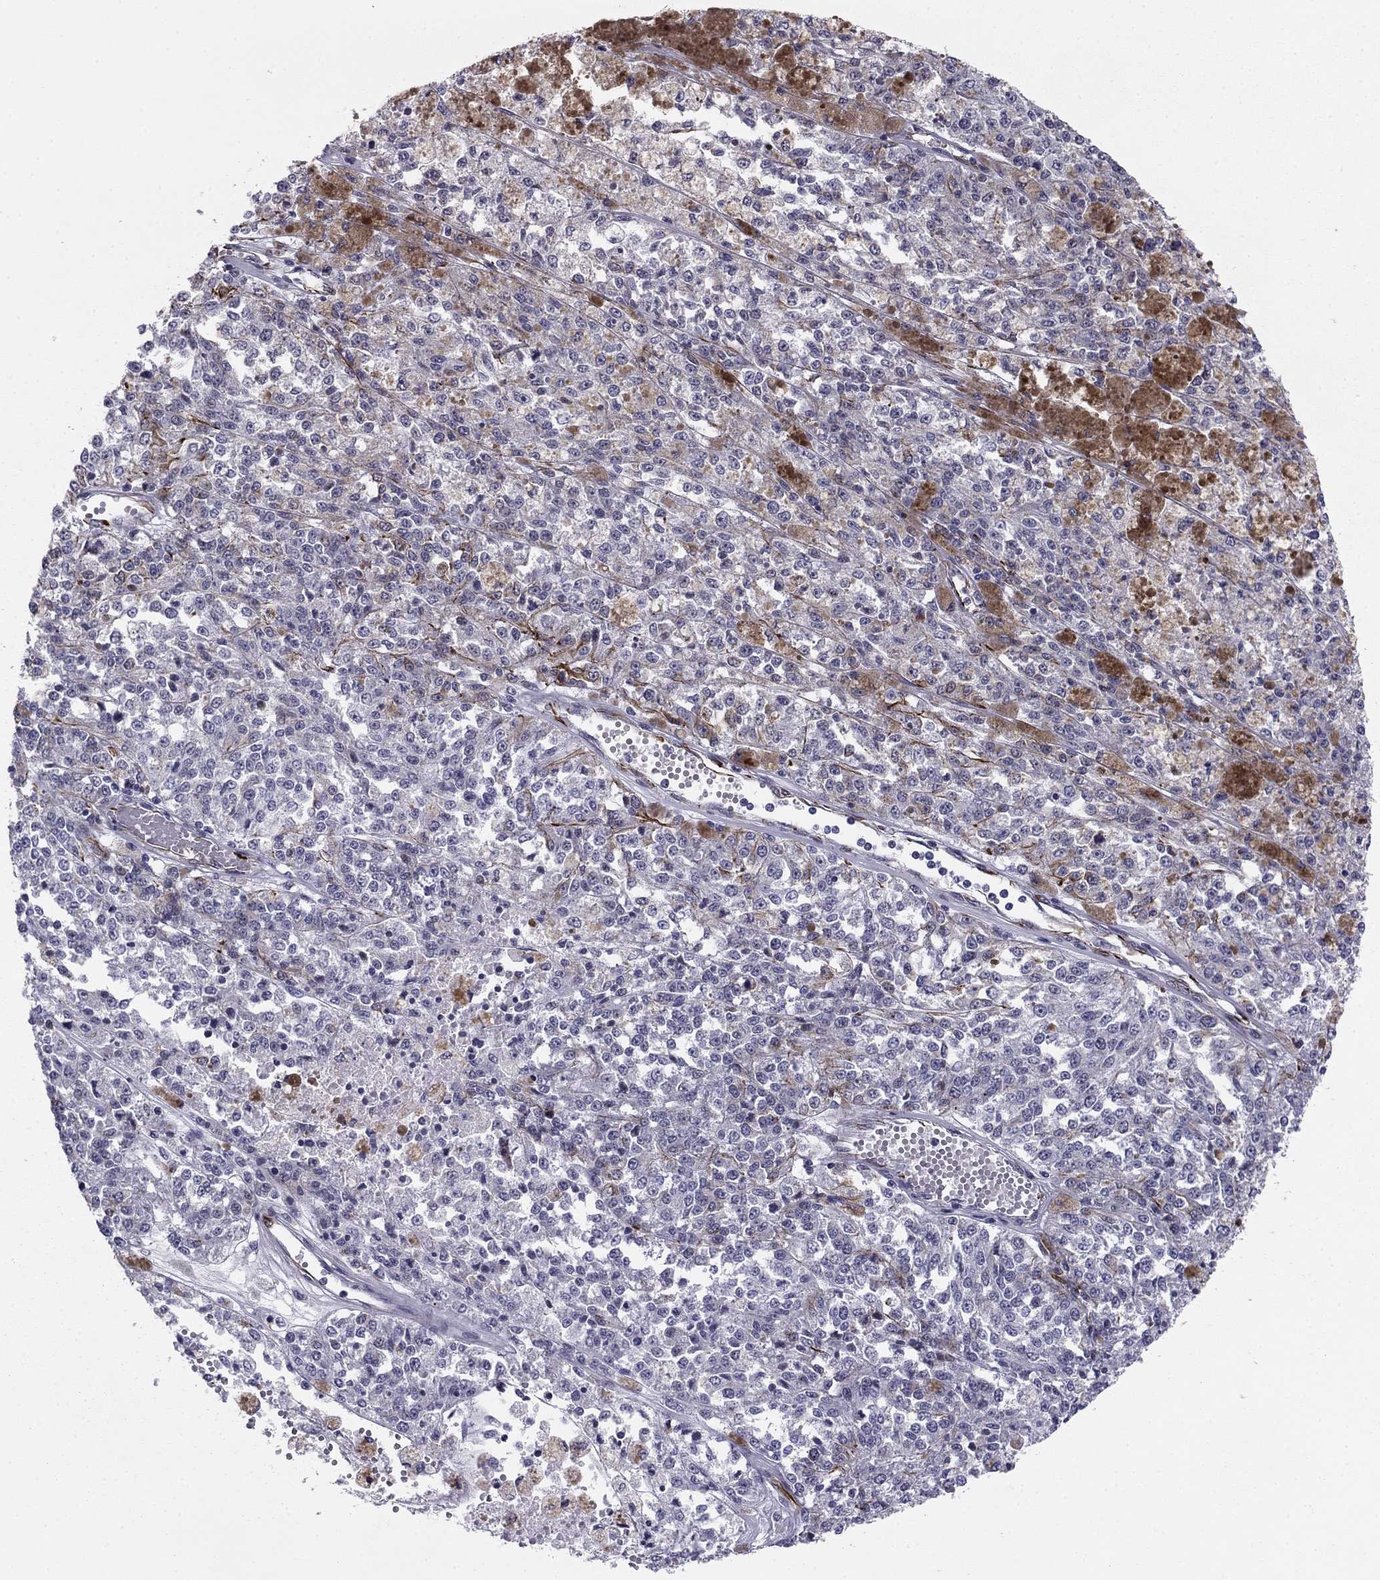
{"staining": {"intensity": "negative", "quantity": "none", "location": "none"}, "tissue": "melanoma", "cell_type": "Tumor cells", "image_type": "cancer", "snomed": [{"axis": "morphology", "description": "Malignant melanoma, Metastatic site"}, {"axis": "topography", "description": "Lymph node"}], "caption": "IHC of malignant melanoma (metastatic site) displays no expression in tumor cells.", "gene": "ANKS4B", "patient": {"sex": "female", "age": 64}}